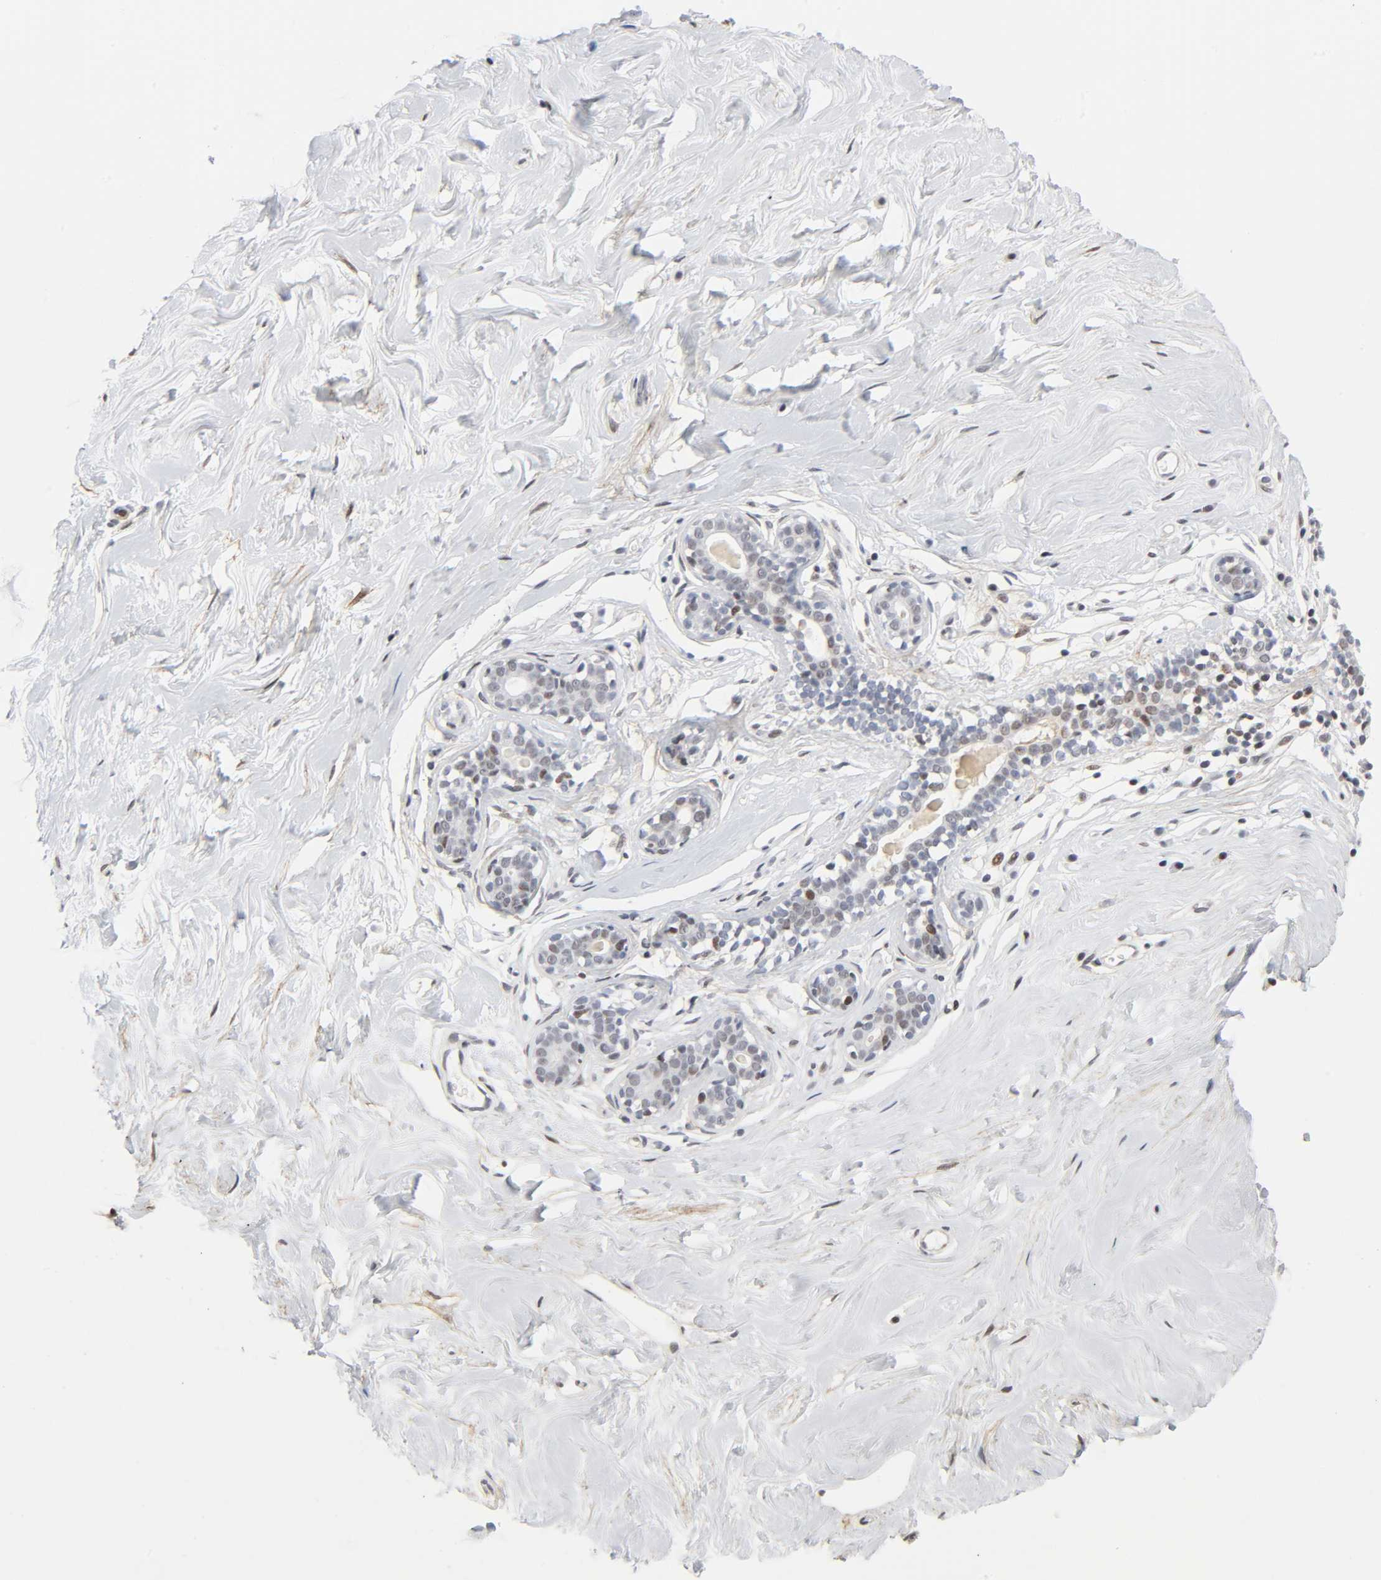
{"staining": {"intensity": "moderate", "quantity": ">75%", "location": "nuclear"}, "tissue": "breast", "cell_type": "Adipocytes", "image_type": "normal", "snomed": [{"axis": "morphology", "description": "Normal tissue, NOS"}, {"axis": "topography", "description": "Breast"}], "caption": "Immunohistochemistry histopathology image of normal human breast stained for a protein (brown), which reveals medium levels of moderate nuclear positivity in about >75% of adipocytes.", "gene": "DIDO1", "patient": {"sex": "female", "age": 23}}